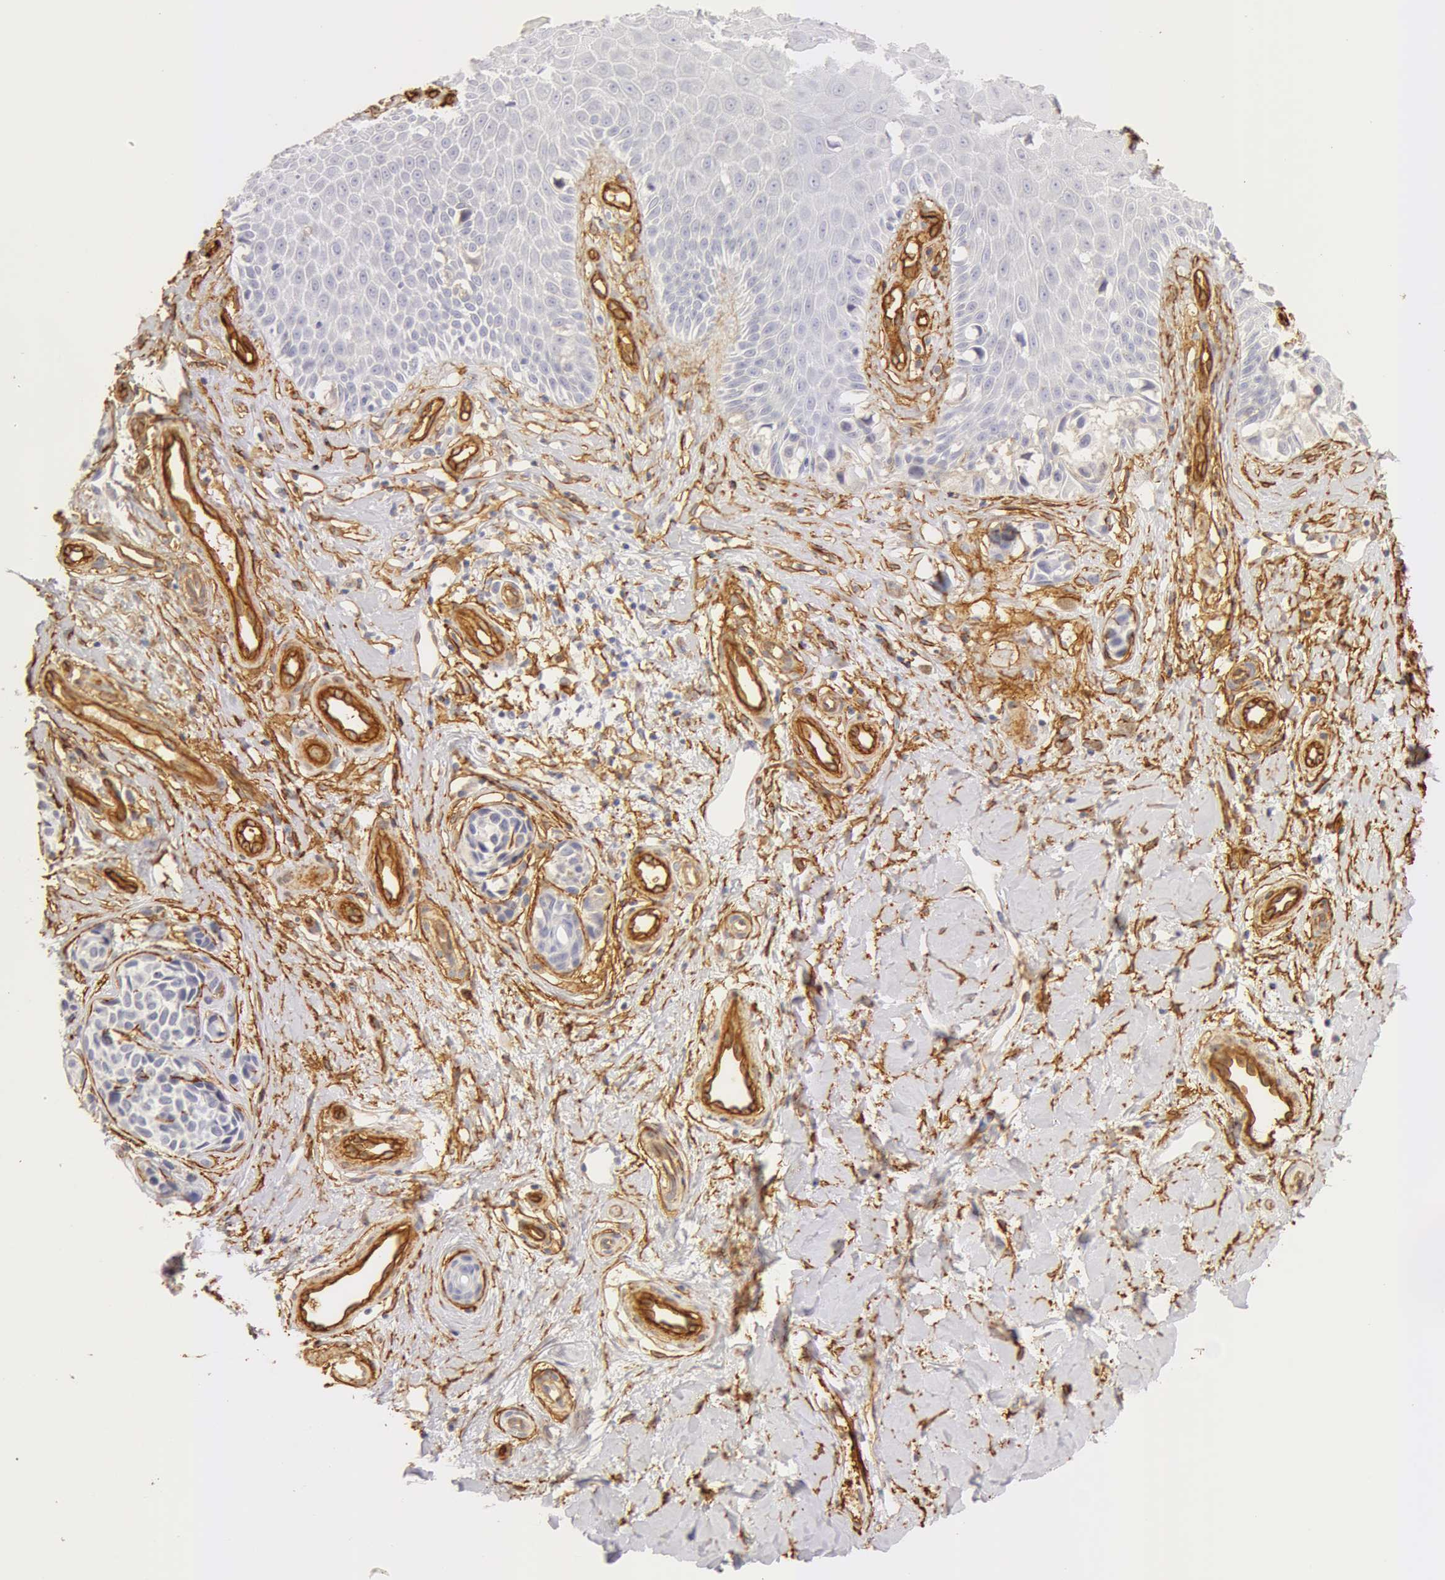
{"staining": {"intensity": "negative", "quantity": "none", "location": "none"}, "tissue": "melanoma", "cell_type": "Tumor cells", "image_type": "cancer", "snomed": [{"axis": "morphology", "description": "Malignant melanoma, NOS"}, {"axis": "topography", "description": "Skin"}], "caption": "An IHC histopathology image of melanoma is shown. There is no staining in tumor cells of melanoma.", "gene": "AQP1", "patient": {"sex": "male", "age": 79}}